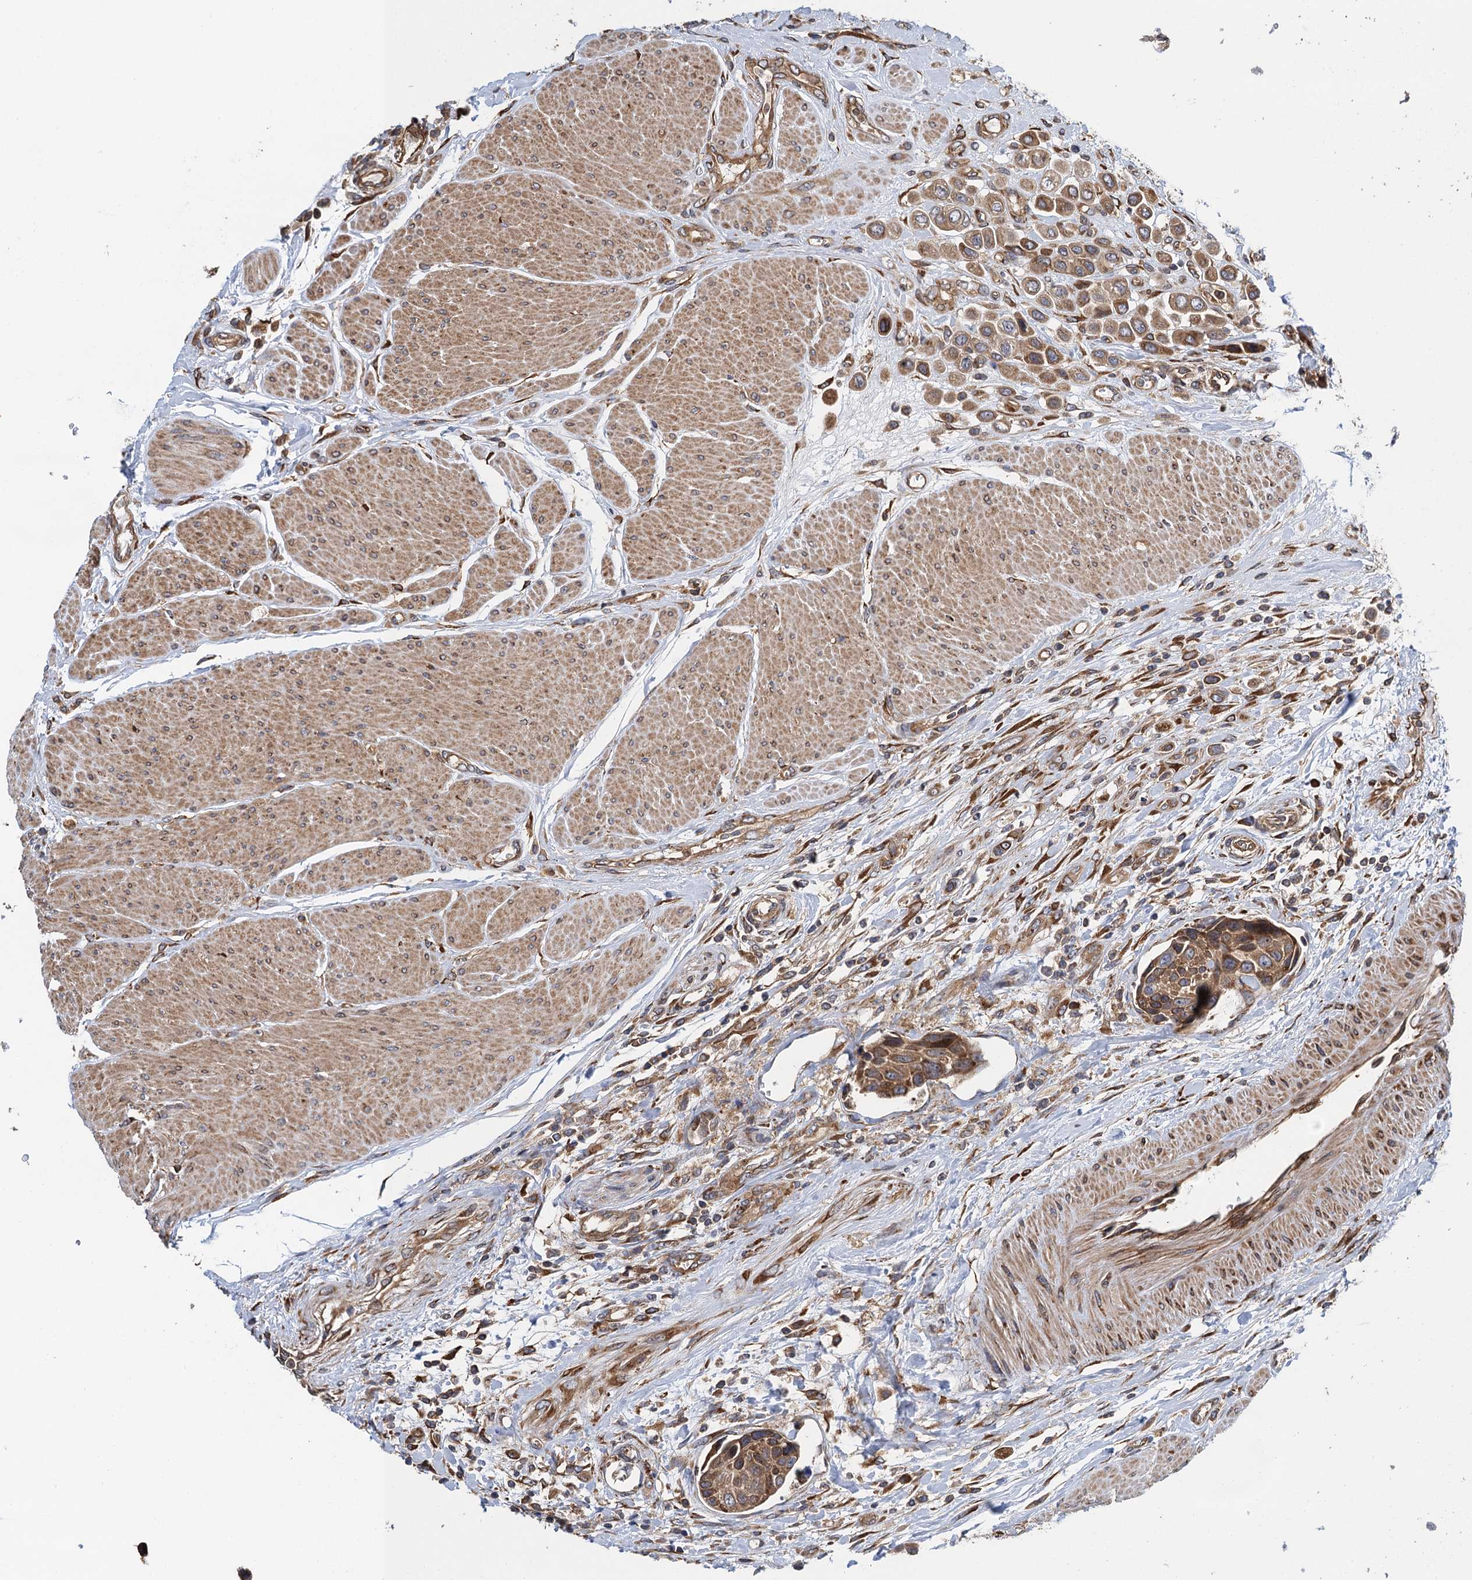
{"staining": {"intensity": "moderate", "quantity": ">75%", "location": "cytoplasmic/membranous"}, "tissue": "urothelial cancer", "cell_type": "Tumor cells", "image_type": "cancer", "snomed": [{"axis": "morphology", "description": "Urothelial carcinoma, High grade"}, {"axis": "topography", "description": "Urinary bladder"}], "caption": "This is a histology image of IHC staining of urothelial carcinoma (high-grade), which shows moderate expression in the cytoplasmic/membranous of tumor cells.", "gene": "MDM1", "patient": {"sex": "male", "age": 50}}